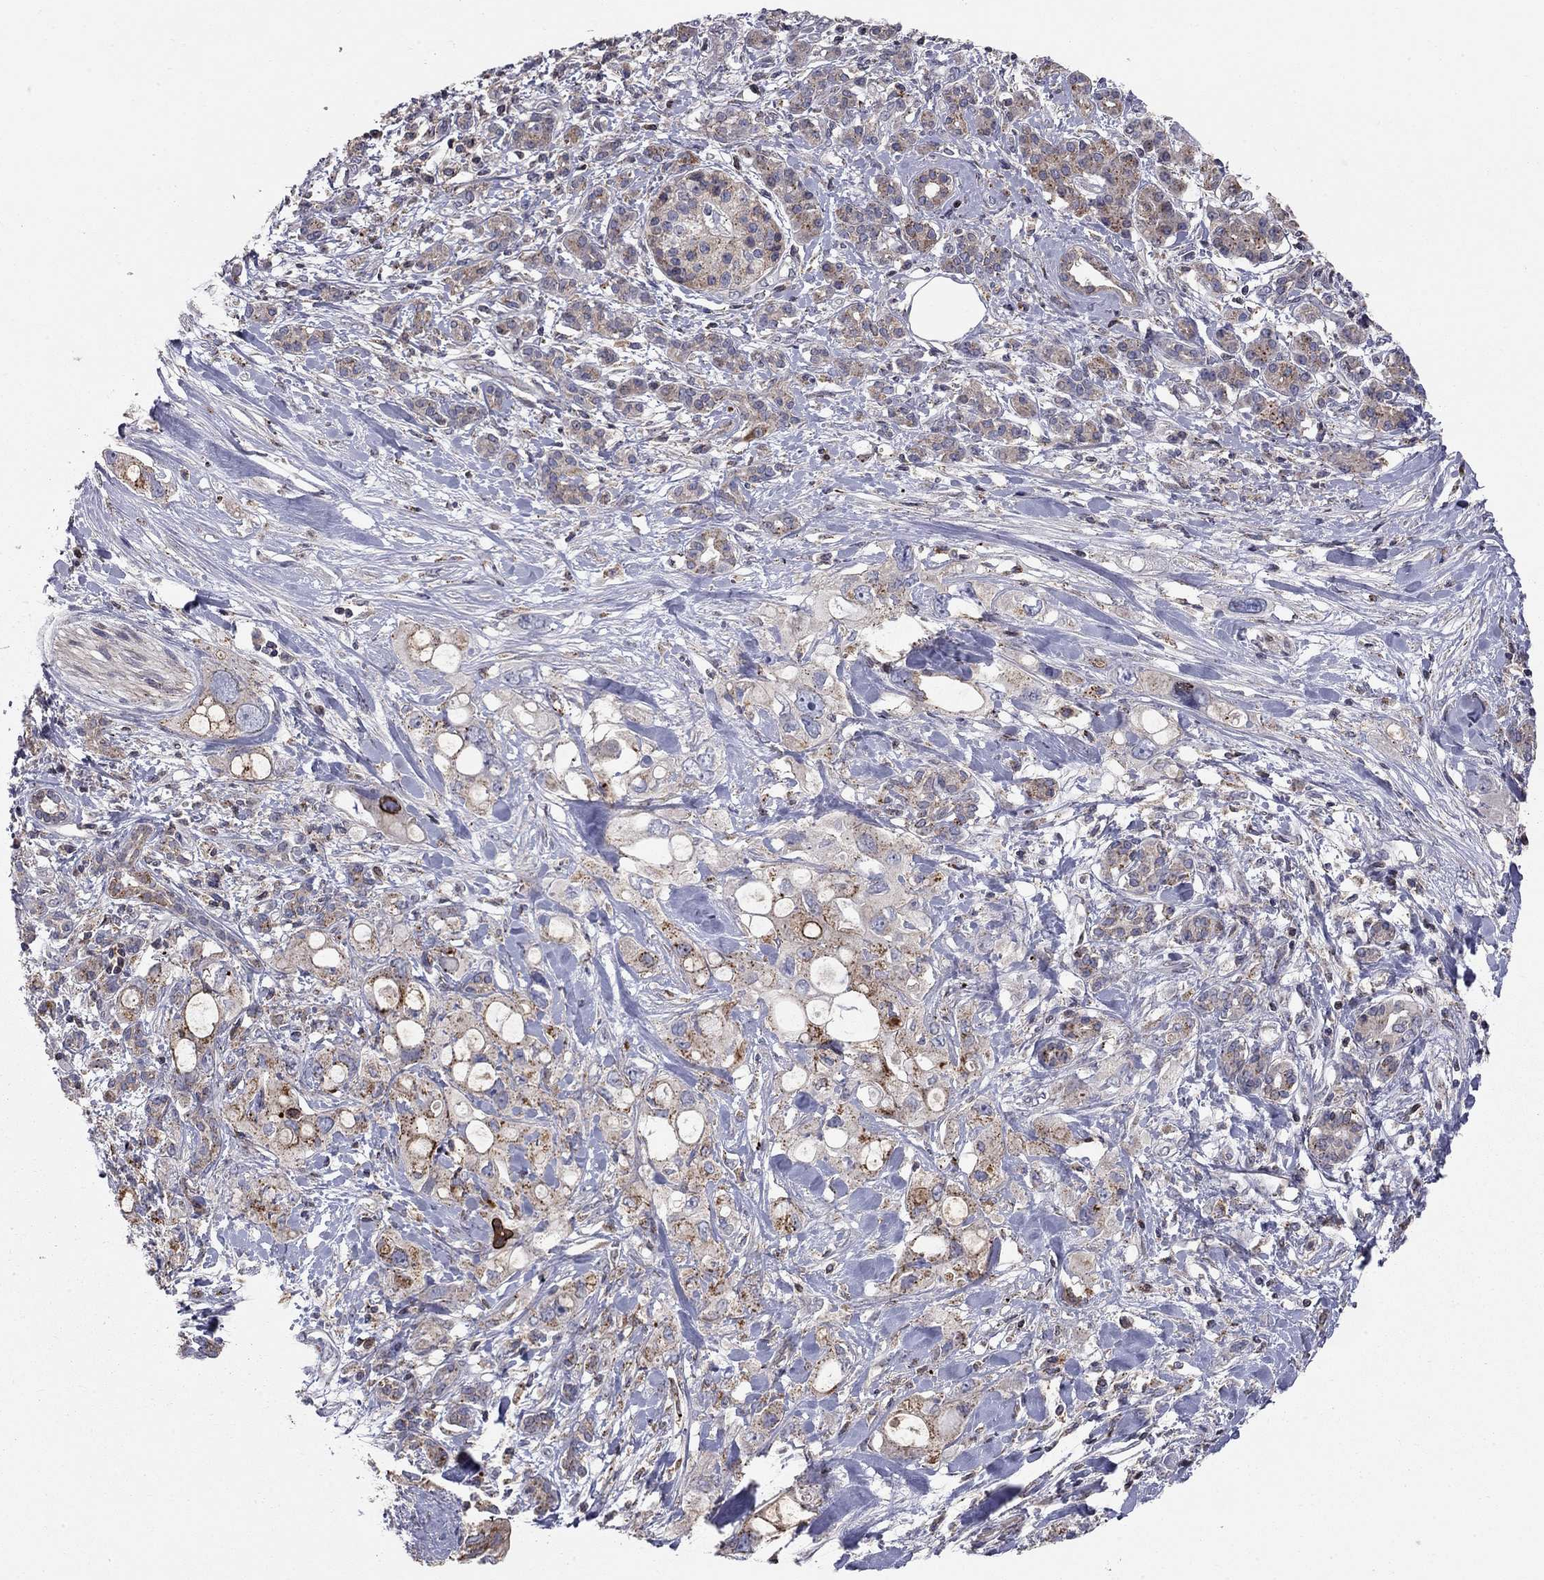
{"staining": {"intensity": "strong", "quantity": "25%-75%", "location": "cytoplasmic/membranous"}, "tissue": "pancreatic cancer", "cell_type": "Tumor cells", "image_type": "cancer", "snomed": [{"axis": "morphology", "description": "Adenocarcinoma, NOS"}, {"axis": "topography", "description": "Pancreas"}], "caption": "The image exhibits a brown stain indicating the presence of a protein in the cytoplasmic/membranous of tumor cells in pancreatic cancer (adenocarcinoma). (DAB IHC with brightfield microscopy, high magnification).", "gene": "ERN2", "patient": {"sex": "female", "age": 56}}